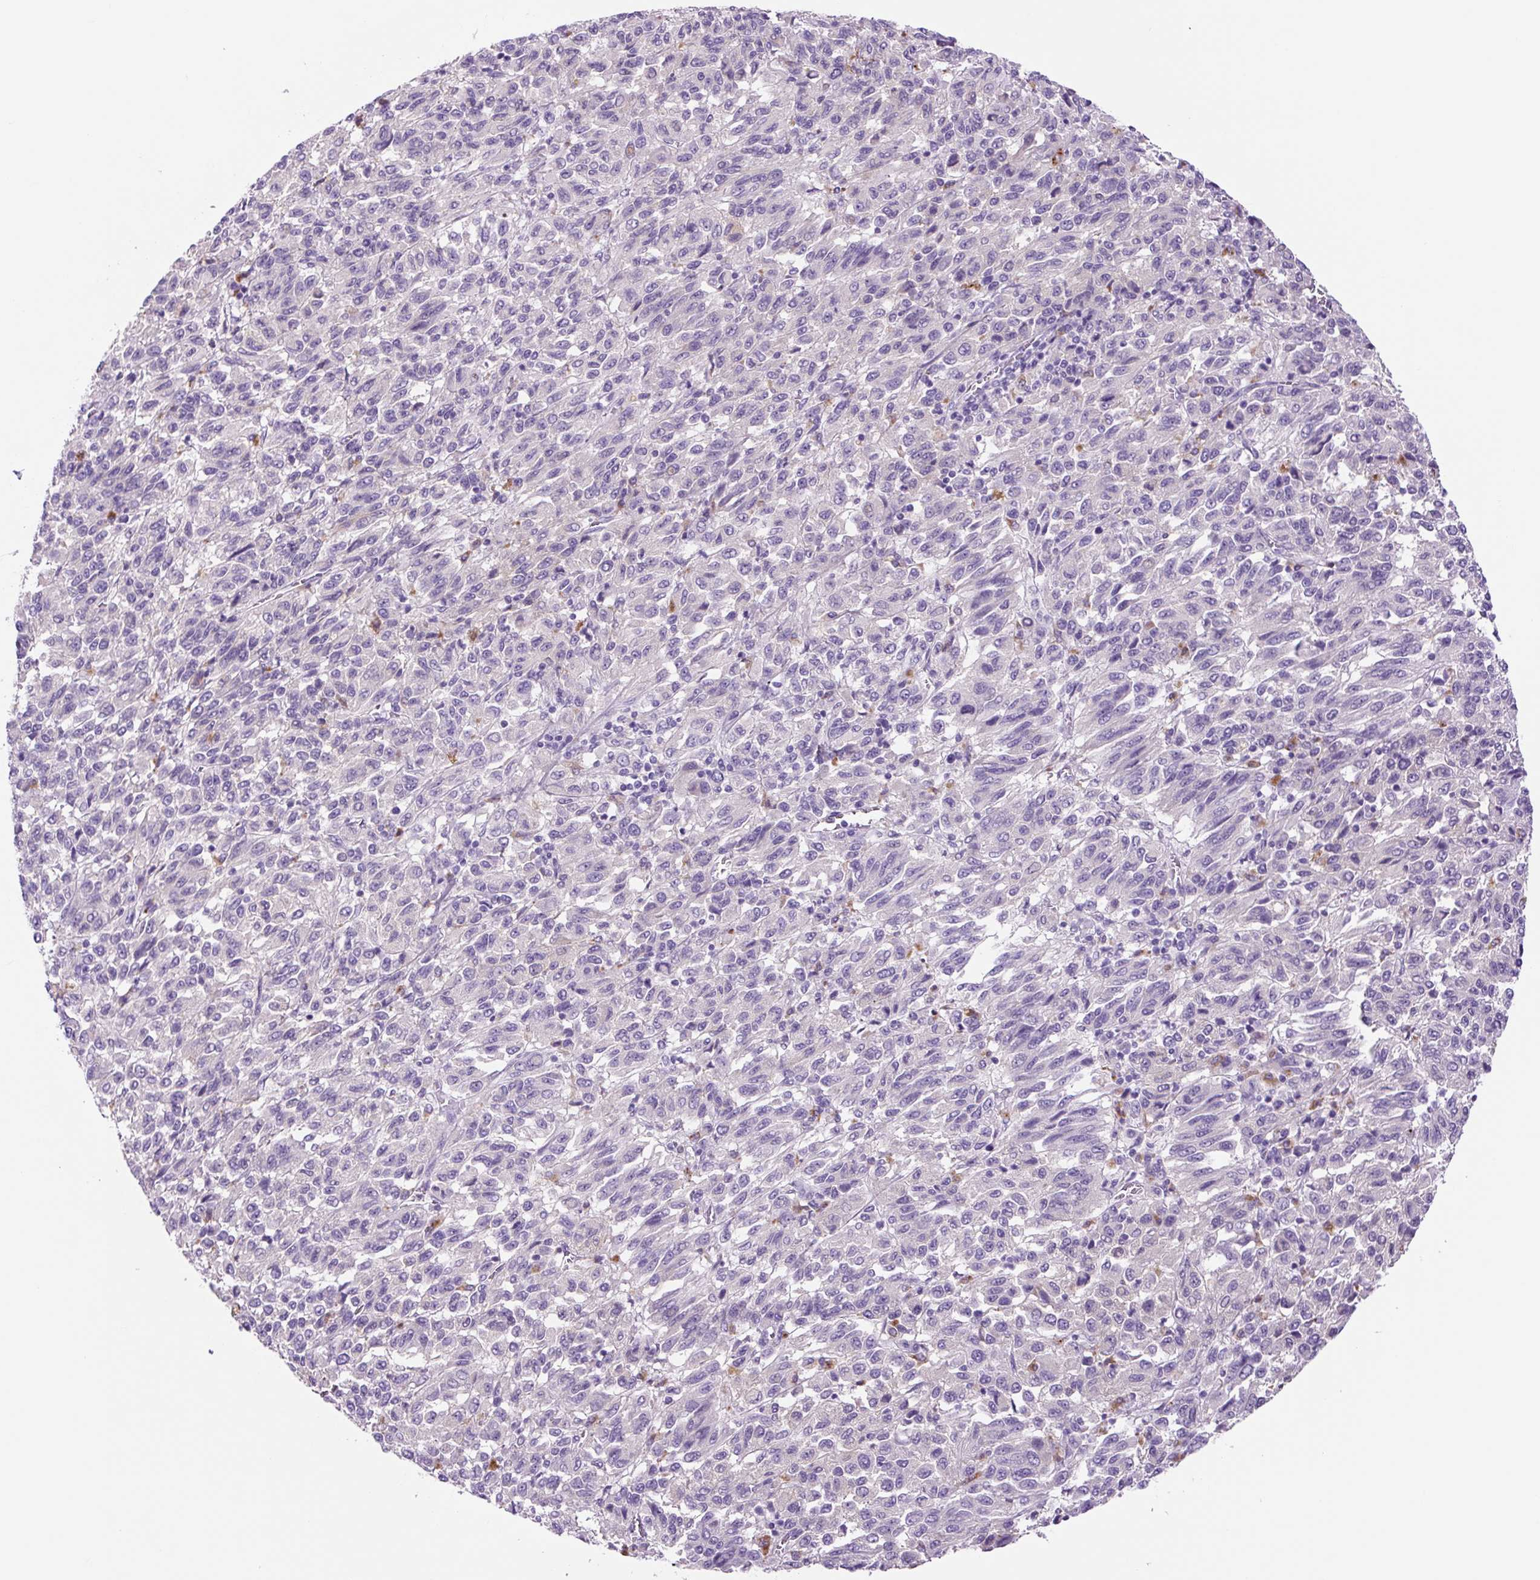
{"staining": {"intensity": "negative", "quantity": "none", "location": "none"}, "tissue": "melanoma", "cell_type": "Tumor cells", "image_type": "cancer", "snomed": [{"axis": "morphology", "description": "Malignant melanoma, Metastatic site"}, {"axis": "topography", "description": "Lung"}], "caption": "Image shows no protein expression in tumor cells of melanoma tissue.", "gene": "LCN10", "patient": {"sex": "male", "age": 64}}